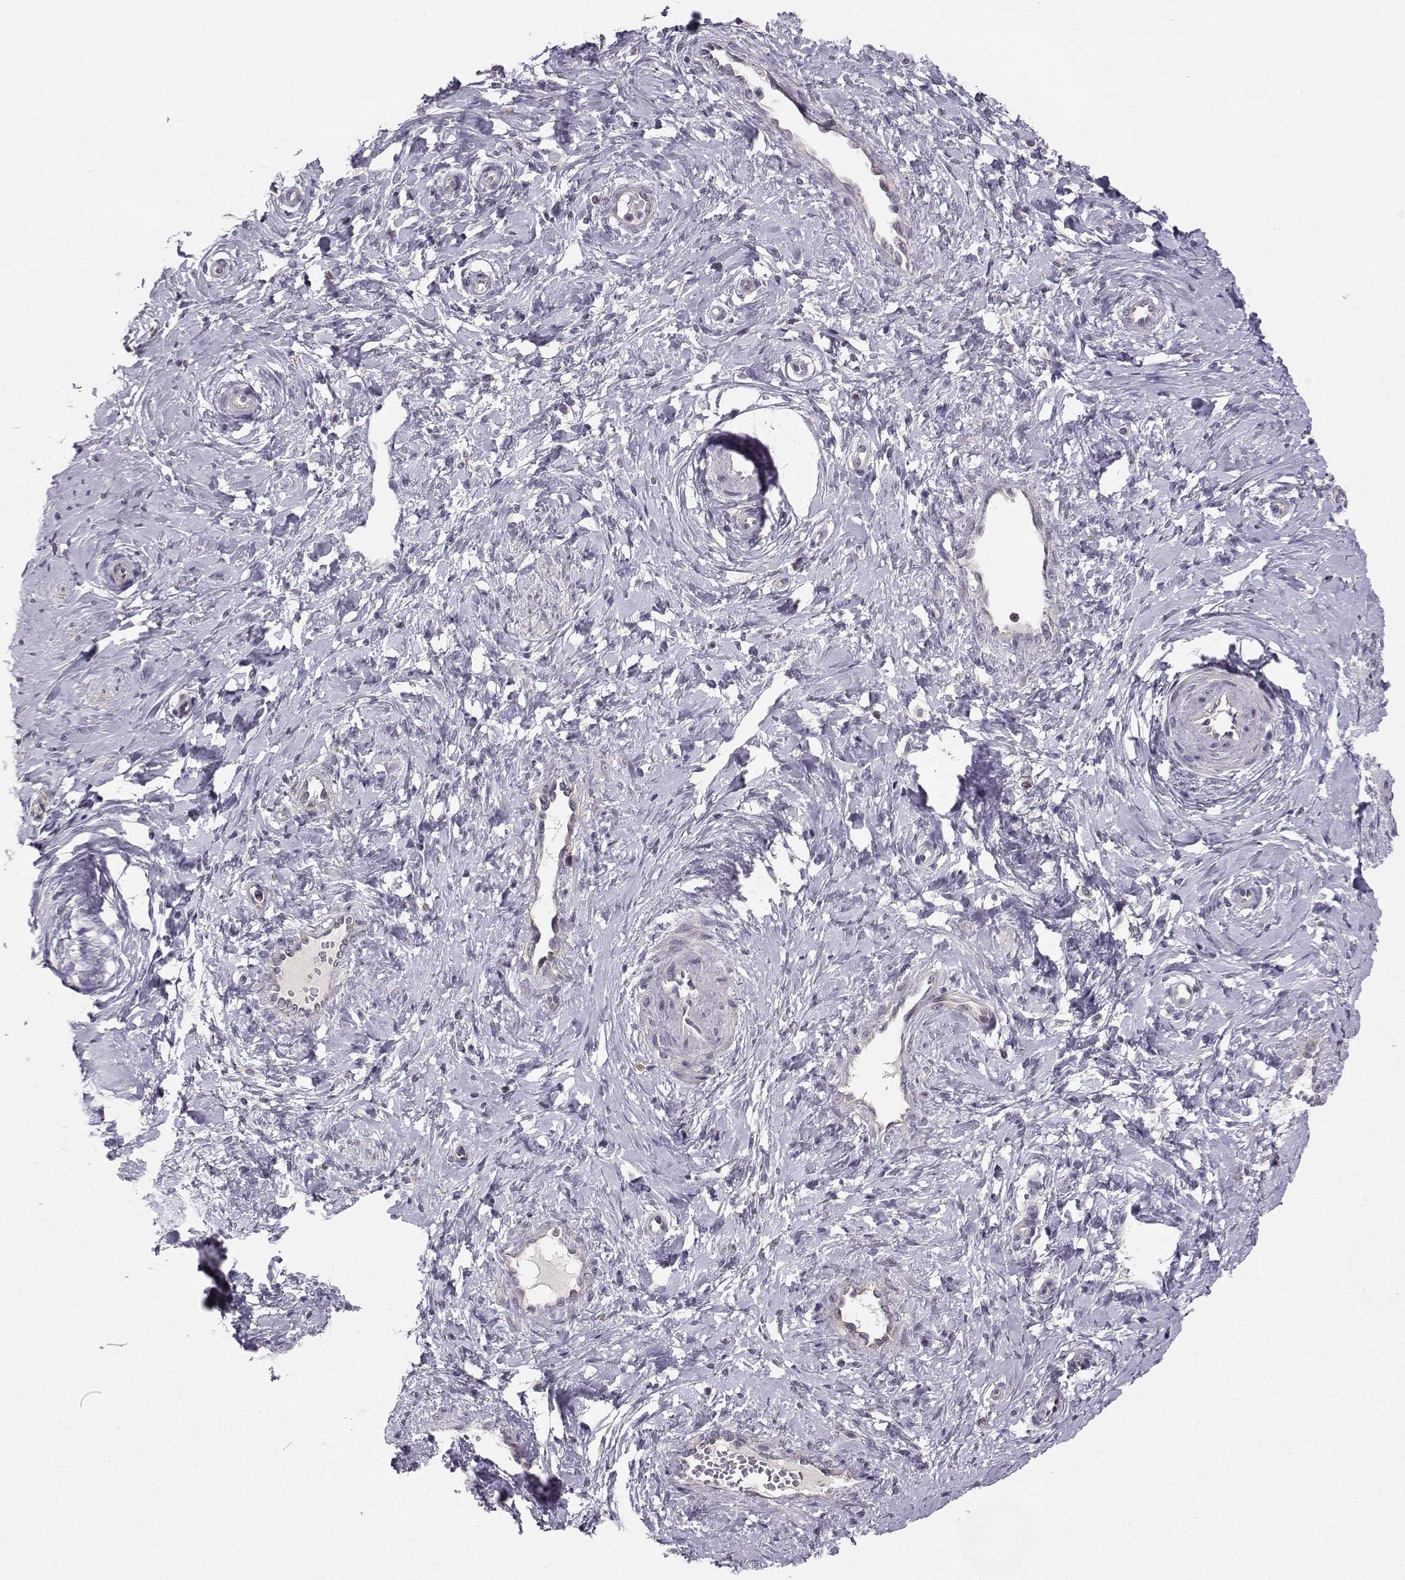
{"staining": {"intensity": "negative", "quantity": "none", "location": "none"}, "tissue": "cervix", "cell_type": "Glandular cells", "image_type": "normal", "snomed": [{"axis": "morphology", "description": "Normal tissue, NOS"}, {"axis": "topography", "description": "Cervix"}], "caption": "Protein analysis of benign cervix displays no significant positivity in glandular cells.", "gene": "PEX5L", "patient": {"sex": "female", "age": 37}}